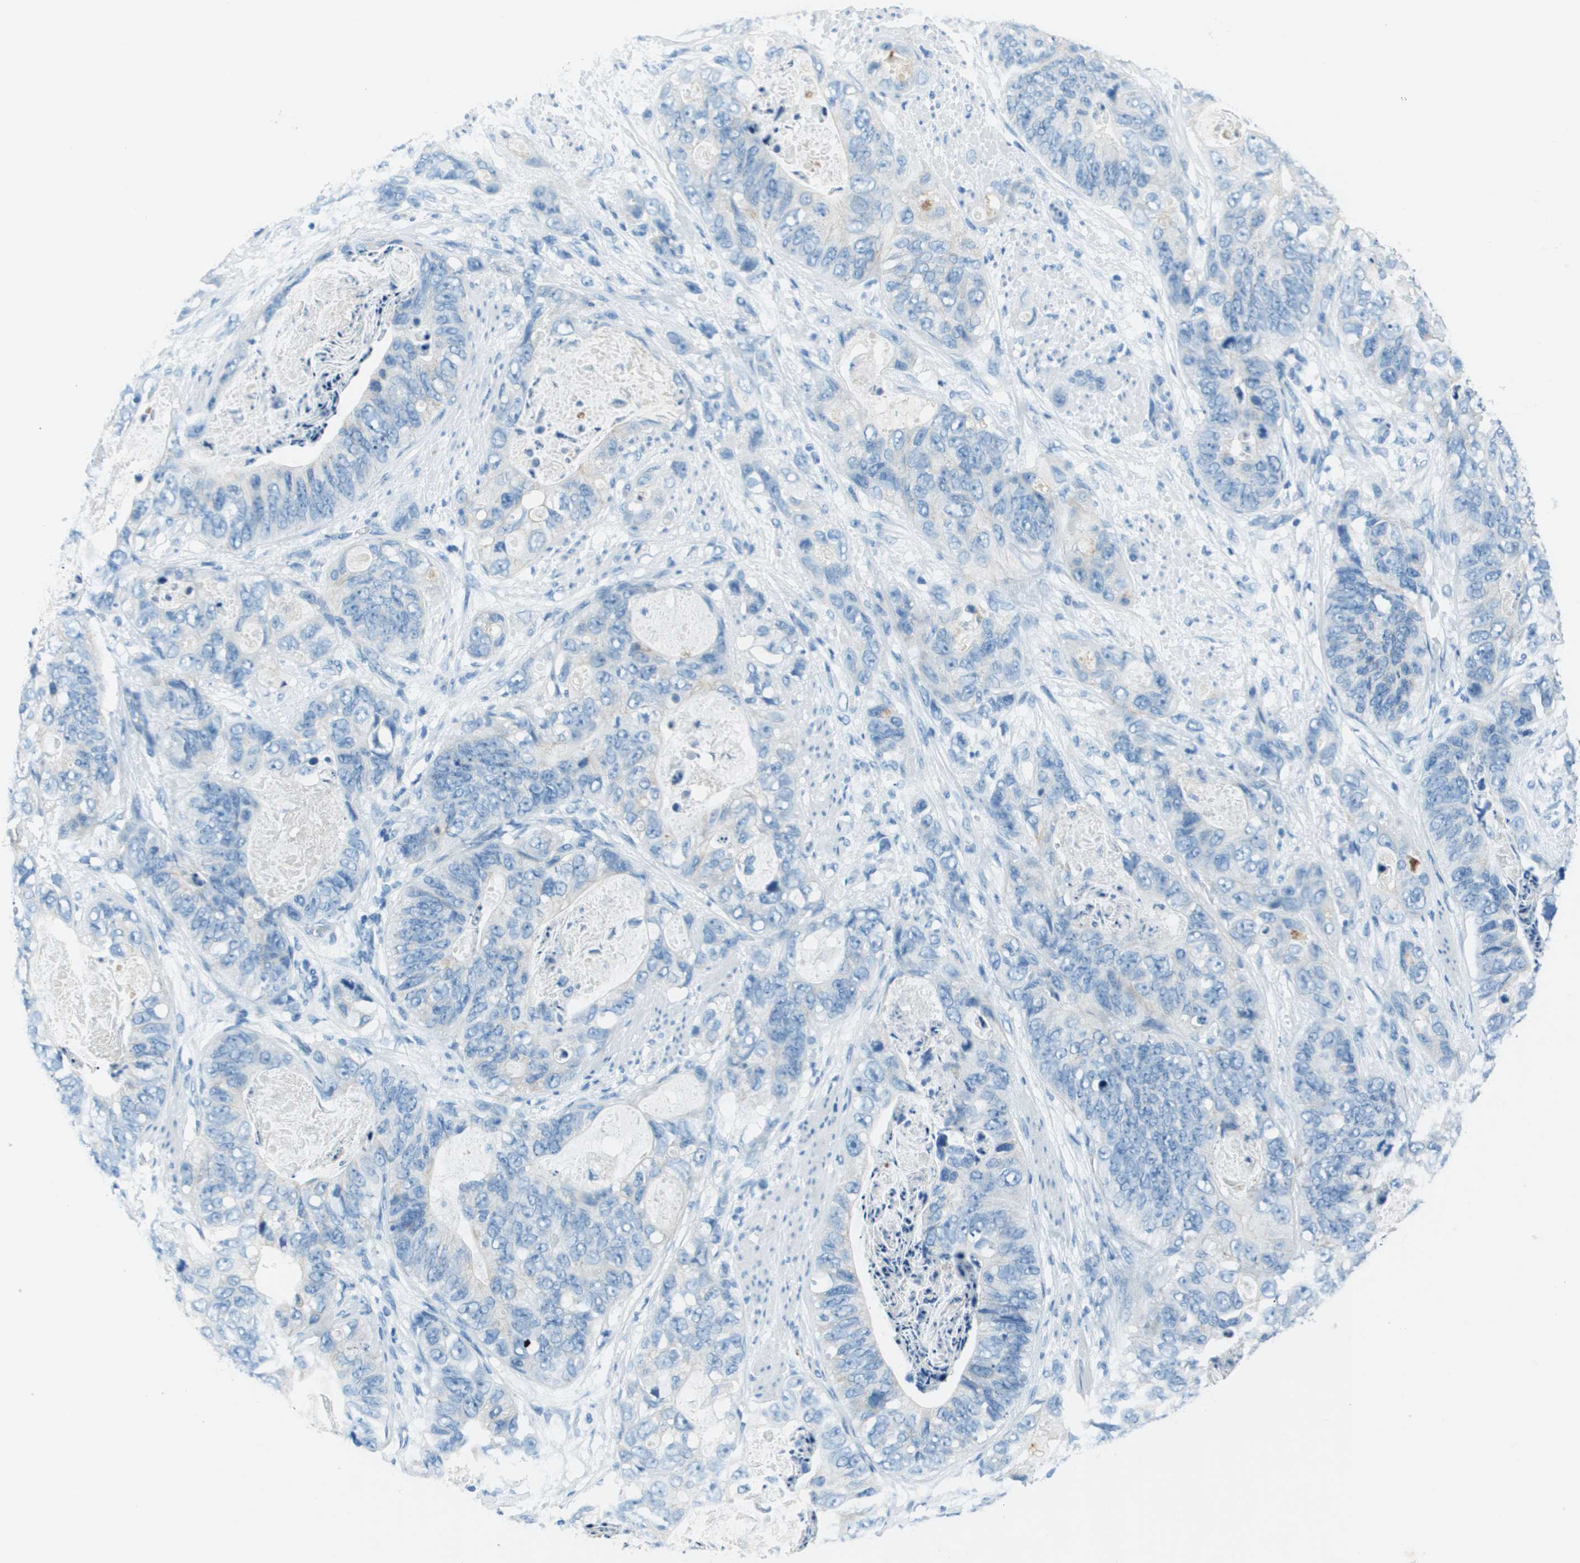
{"staining": {"intensity": "negative", "quantity": "none", "location": "none"}, "tissue": "stomach cancer", "cell_type": "Tumor cells", "image_type": "cancer", "snomed": [{"axis": "morphology", "description": "Adenocarcinoma, NOS"}, {"axis": "topography", "description": "Stomach"}], "caption": "There is no significant expression in tumor cells of adenocarcinoma (stomach). (Stains: DAB (3,3'-diaminobenzidine) immunohistochemistry (IHC) with hematoxylin counter stain, Microscopy: brightfield microscopy at high magnification).", "gene": "SLC16A10", "patient": {"sex": "female", "age": 89}}